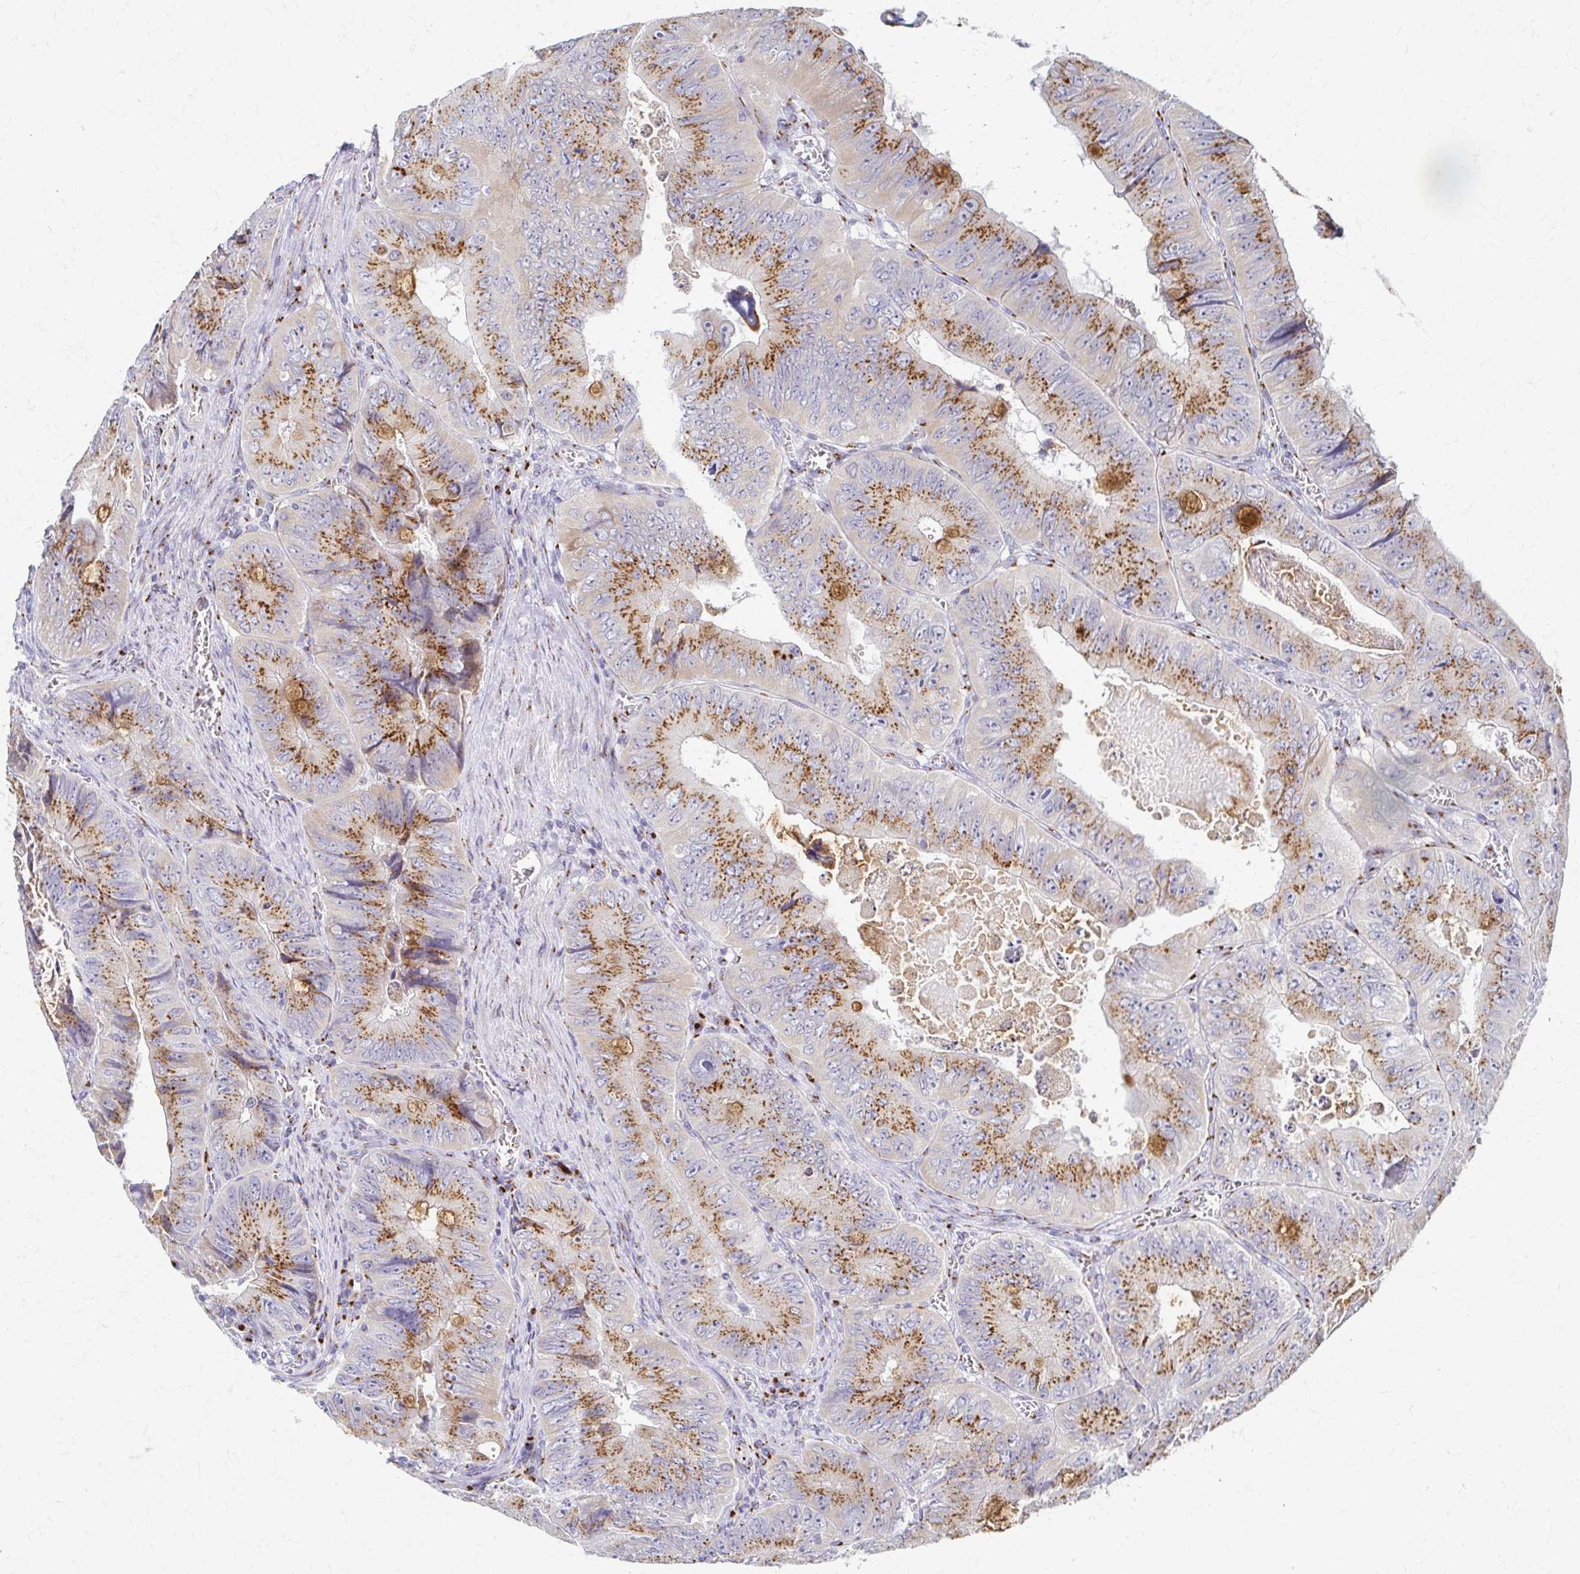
{"staining": {"intensity": "moderate", "quantity": ">75%", "location": "cytoplasmic/membranous"}, "tissue": "colorectal cancer", "cell_type": "Tumor cells", "image_type": "cancer", "snomed": [{"axis": "morphology", "description": "Adenocarcinoma, NOS"}, {"axis": "topography", "description": "Colon"}], "caption": "Adenocarcinoma (colorectal) was stained to show a protein in brown. There is medium levels of moderate cytoplasmic/membranous expression in about >75% of tumor cells.", "gene": "TM9SF1", "patient": {"sex": "female", "age": 84}}